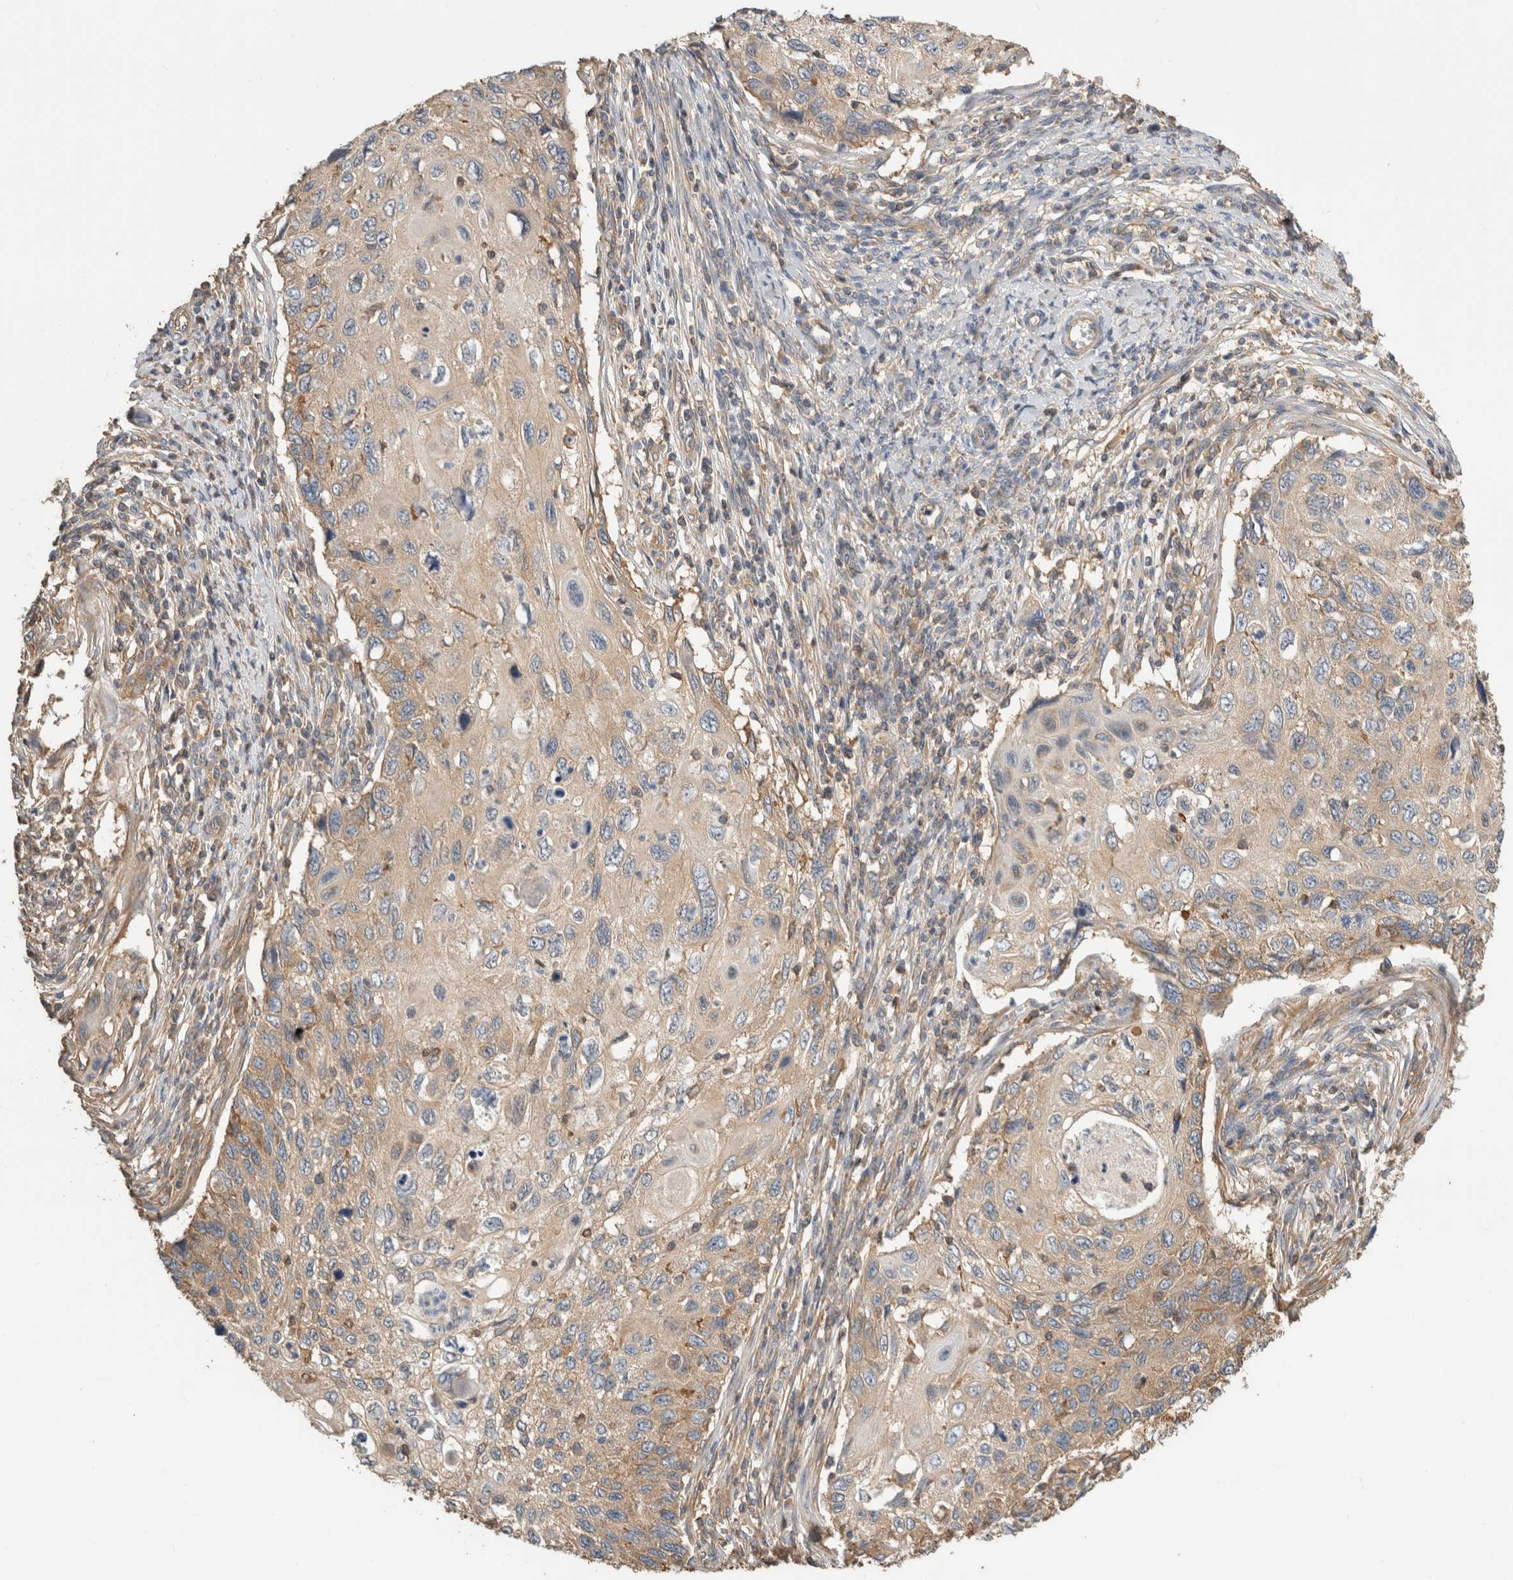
{"staining": {"intensity": "weak", "quantity": ">75%", "location": "cytoplasmic/membranous"}, "tissue": "cervical cancer", "cell_type": "Tumor cells", "image_type": "cancer", "snomed": [{"axis": "morphology", "description": "Squamous cell carcinoma, NOS"}, {"axis": "topography", "description": "Cervix"}], "caption": "This micrograph displays cervical cancer (squamous cell carcinoma) stained with immunohistochemistry (IHC) to label a protein in brown. The cytoplasmic/membranous of tumor cells show weak positivity for the protein. Nuclei are counter-stained blue.", "gene": "EIF4G3", "patient": {"sex": "female", "age": 70}}